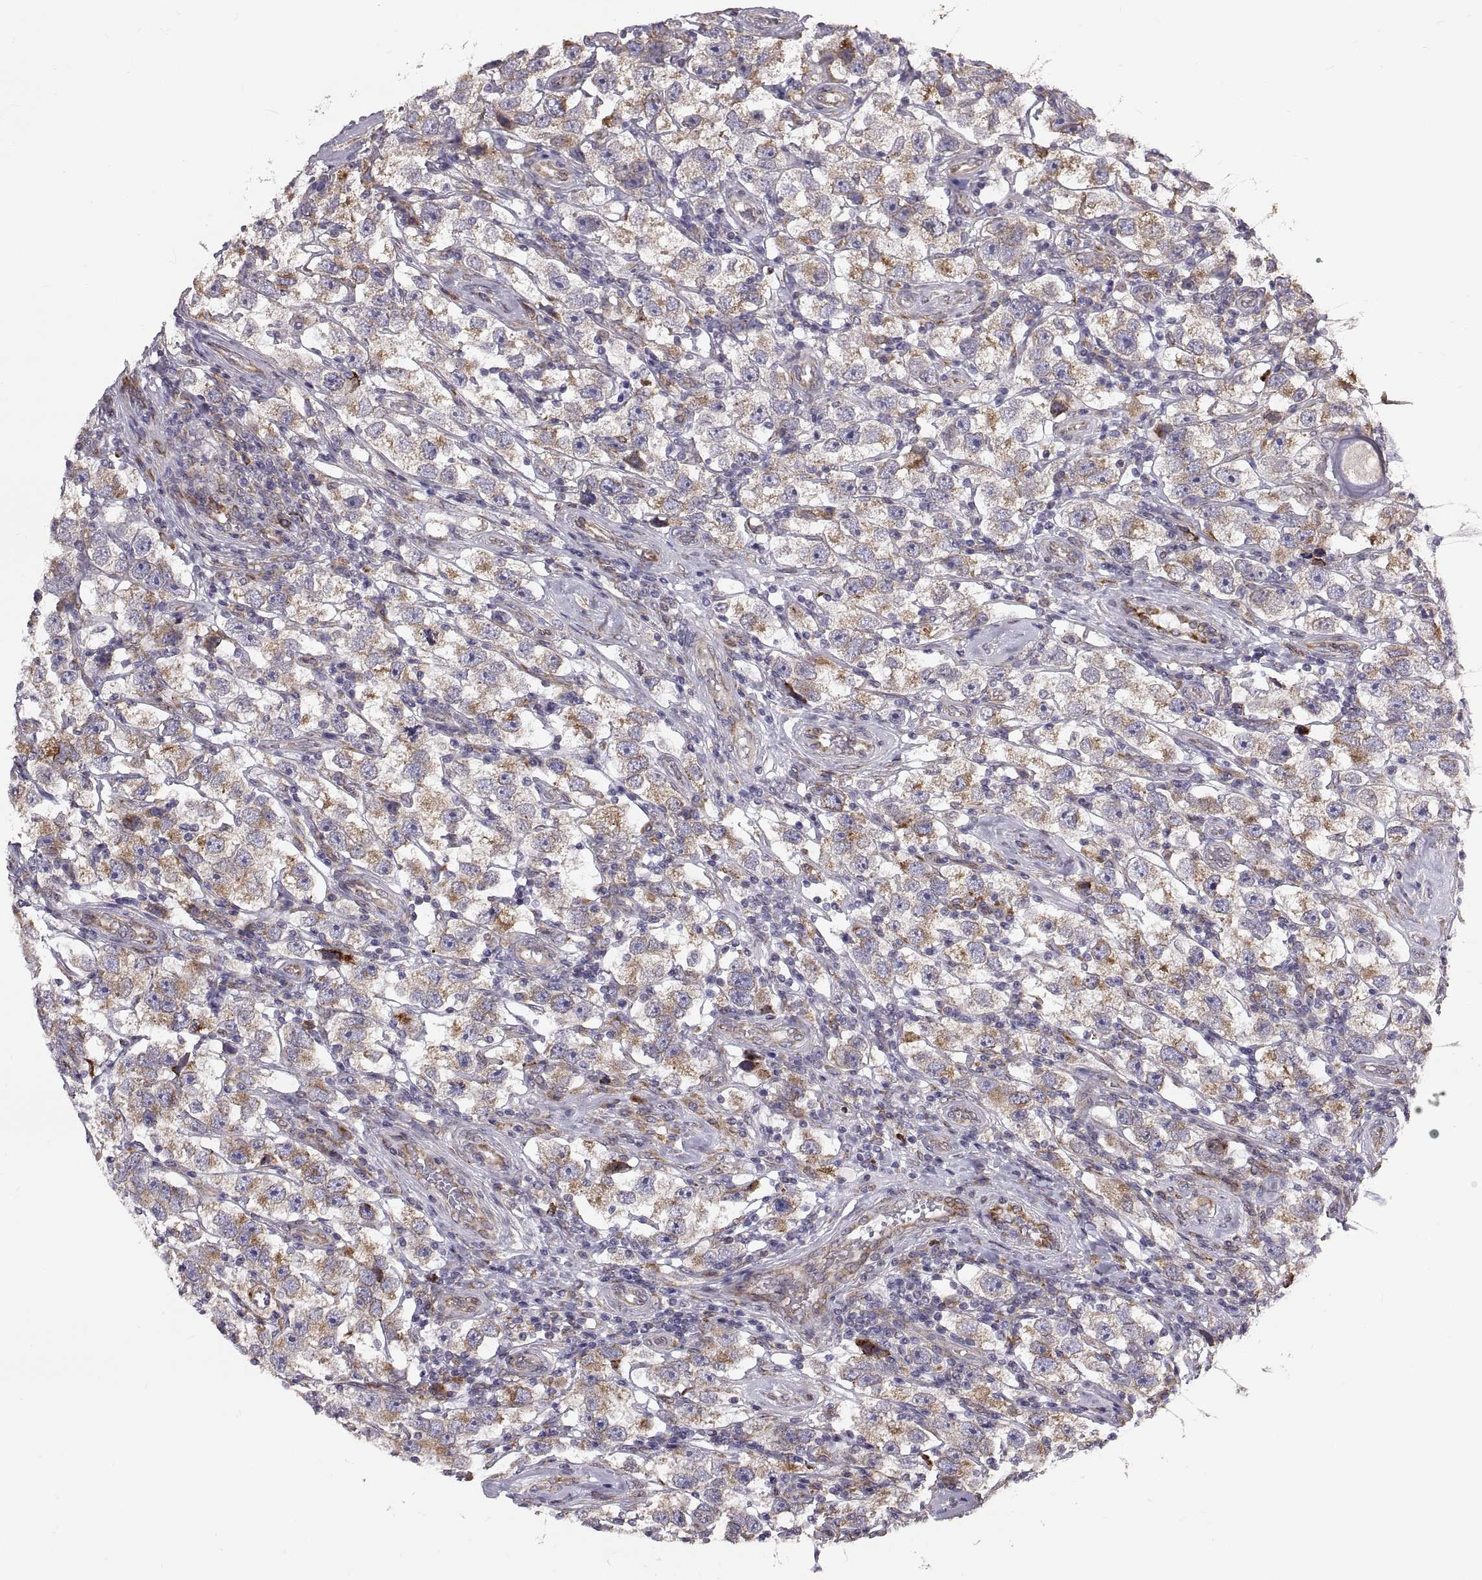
{"staining": {"intensity": "moderate", "quantity": "25%-75%", "location": "cytoplasmic/membranous"}, "tissue": "testis cancer", "cell_type": "Tumor cells", "image_type": "cancer", "snomed": [{"axis": "morphology", "description": "Seminoma, NOS"}, {"axis": "topography", "description": "Testis"}], "caption": "A brown stain shows moderate cytoplasmic/membranous expression of a protein in testis cancer (seminoma) tumor cells. (DAB = brown stain, brightfield microscopy at high magnification).", "gene": "PLEKHB2", "patient": {"sex": "male", "age": 26}}